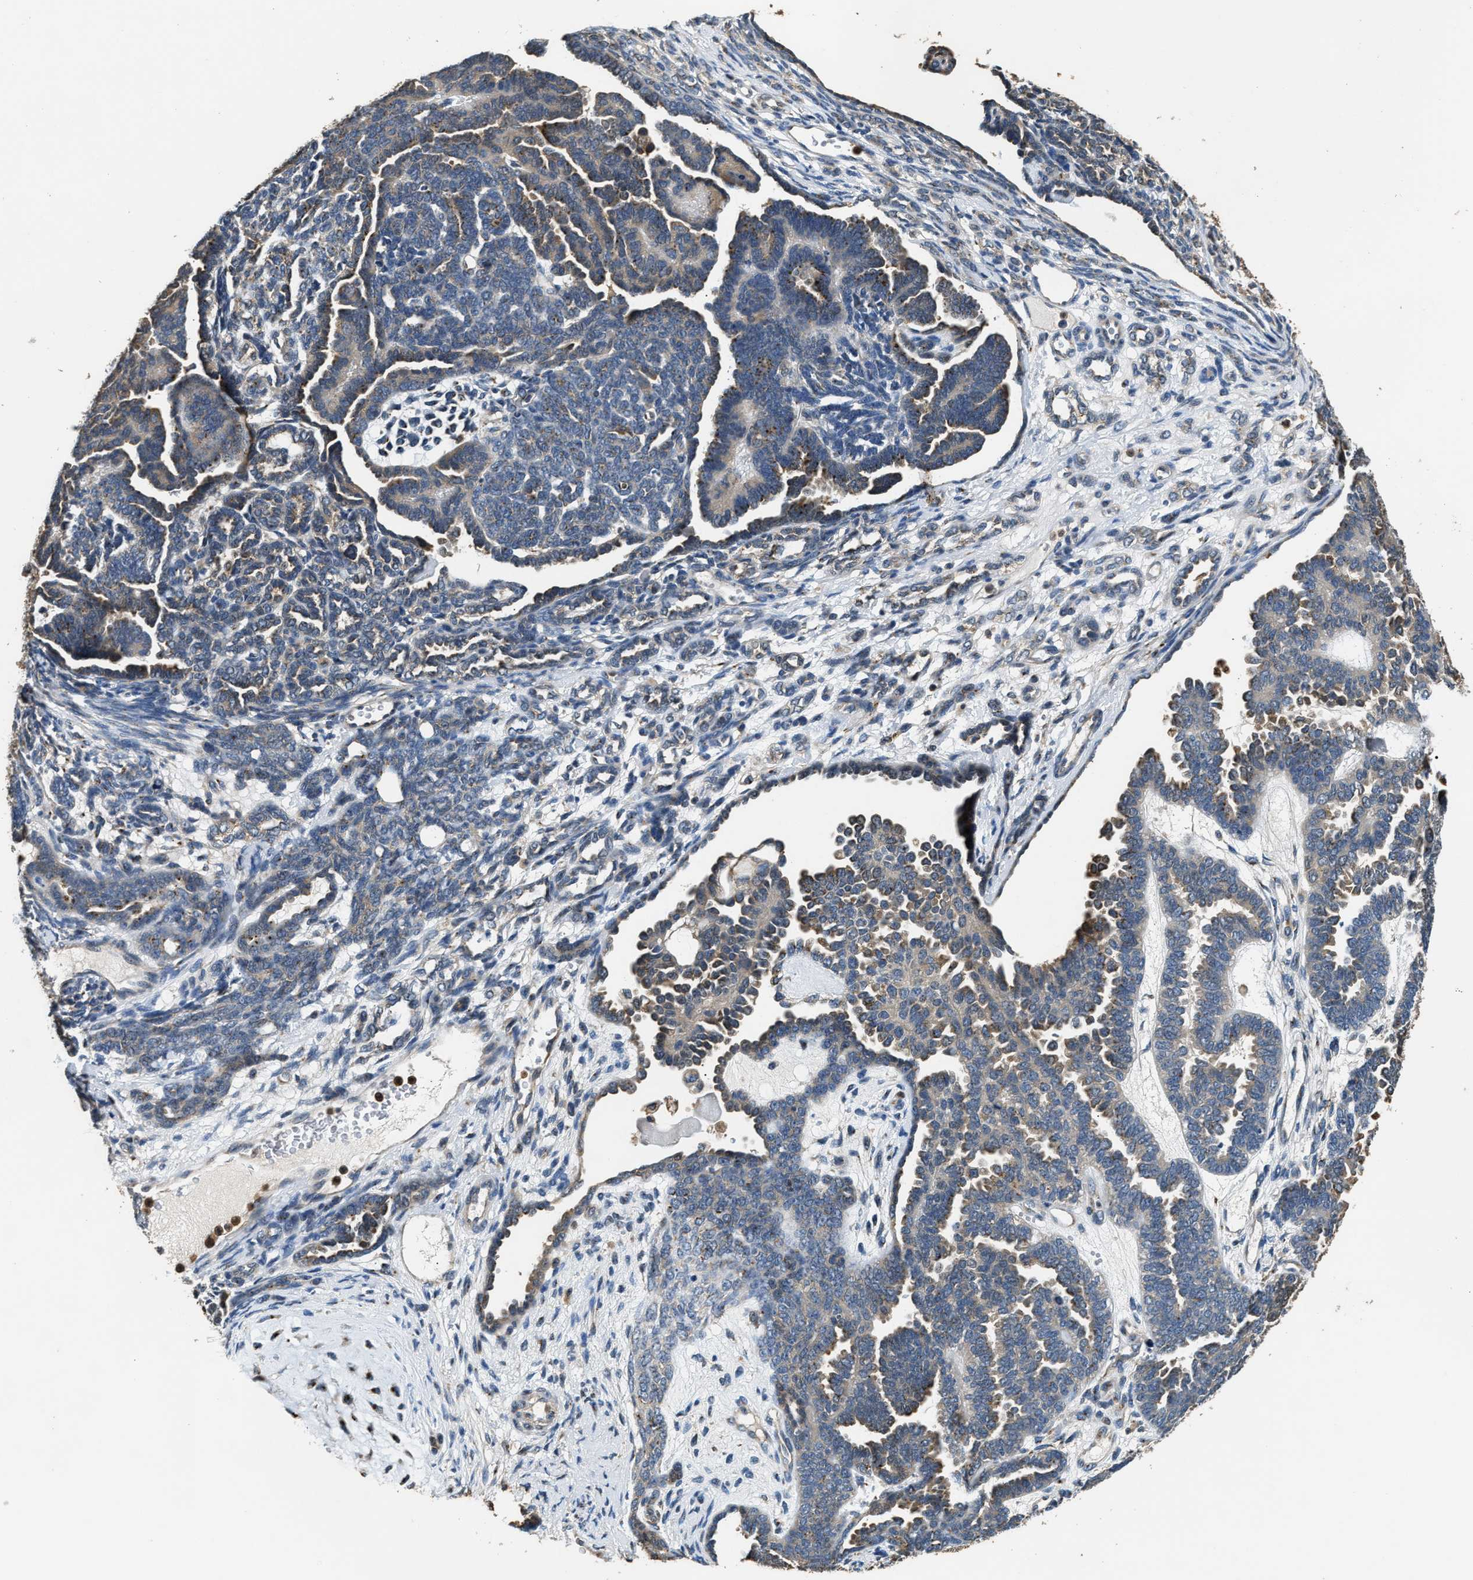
{"staining": {"intensity": "moderate", "quantity": "25%-75%", "location": "cytoplasmic/membranous"}, "tissue": "endometrial cancer", "cell_type": "Tumor cells", "image_type": "cancer", "snomed": [{"axis": "morphology", "description": "Neoplasm, malignant, NOS"}, {"axis": "topography", "description": "Endometrium"}], "caption": "A brown stain labels moderate cytoplasmic/membranous staining of a protein in human malignant neoplasm (endometrial) tumor cells.", "gene": "CHUK", "patient": {"sex": "female", "age": 74}}